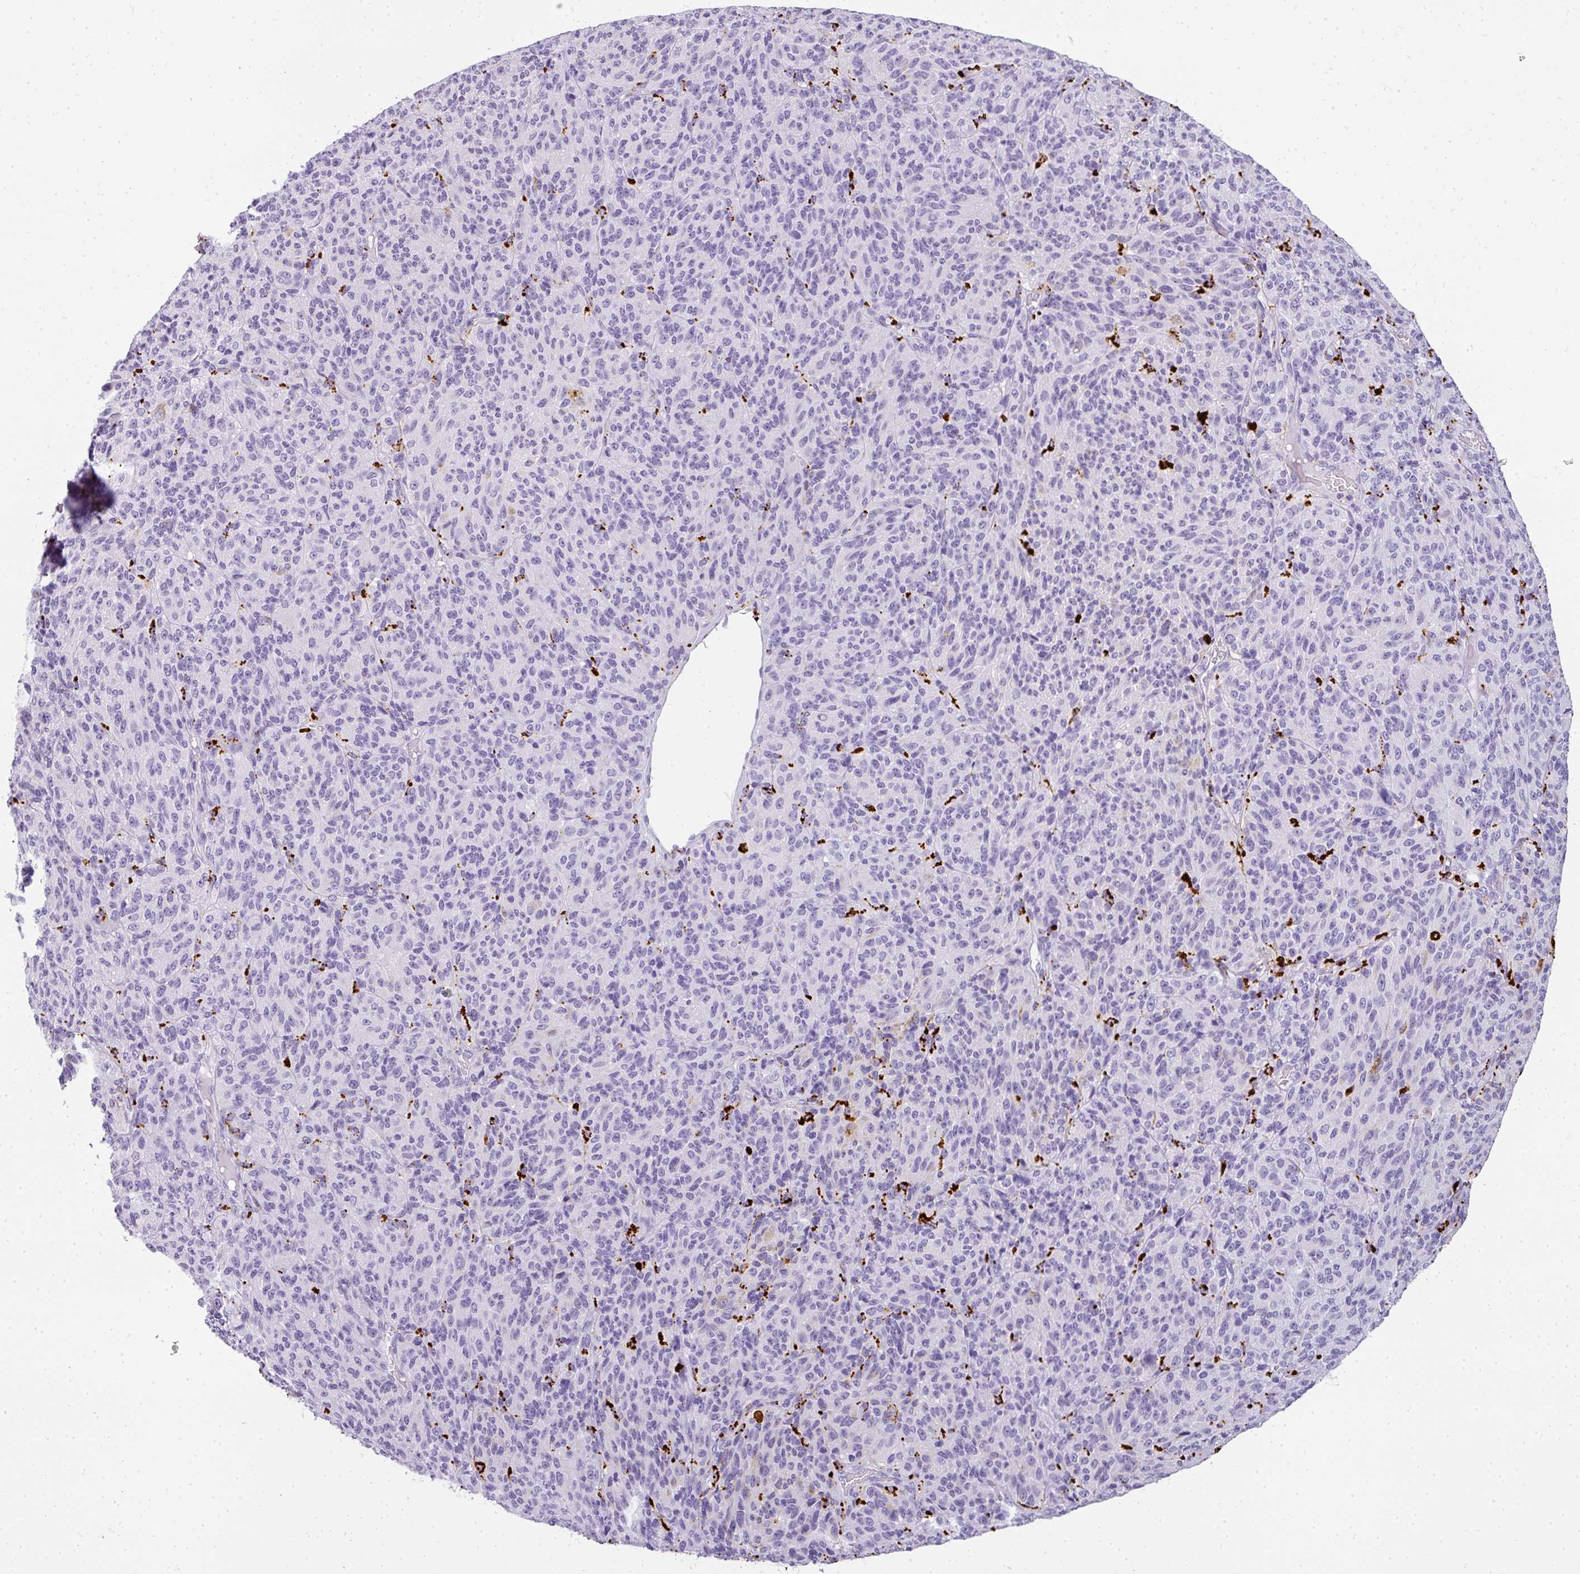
{"staining": {"intensity": "negative", "quantity": "none", "location": "none"}, "tissue": "melanoma", "cell_type": "Tumor cells", "image_type": "cancer", "snomed": [{"axis": "morphology", "description": "Malignant melanoma, Metastatic site"}, {"axis": "topography", "description": "Brain"}], "caption": "This is an IHC image of human melanoma. There is no expression in tumor cells.", "gene": "MMACHC", "patient": {"sex": "female", "age": 56}}